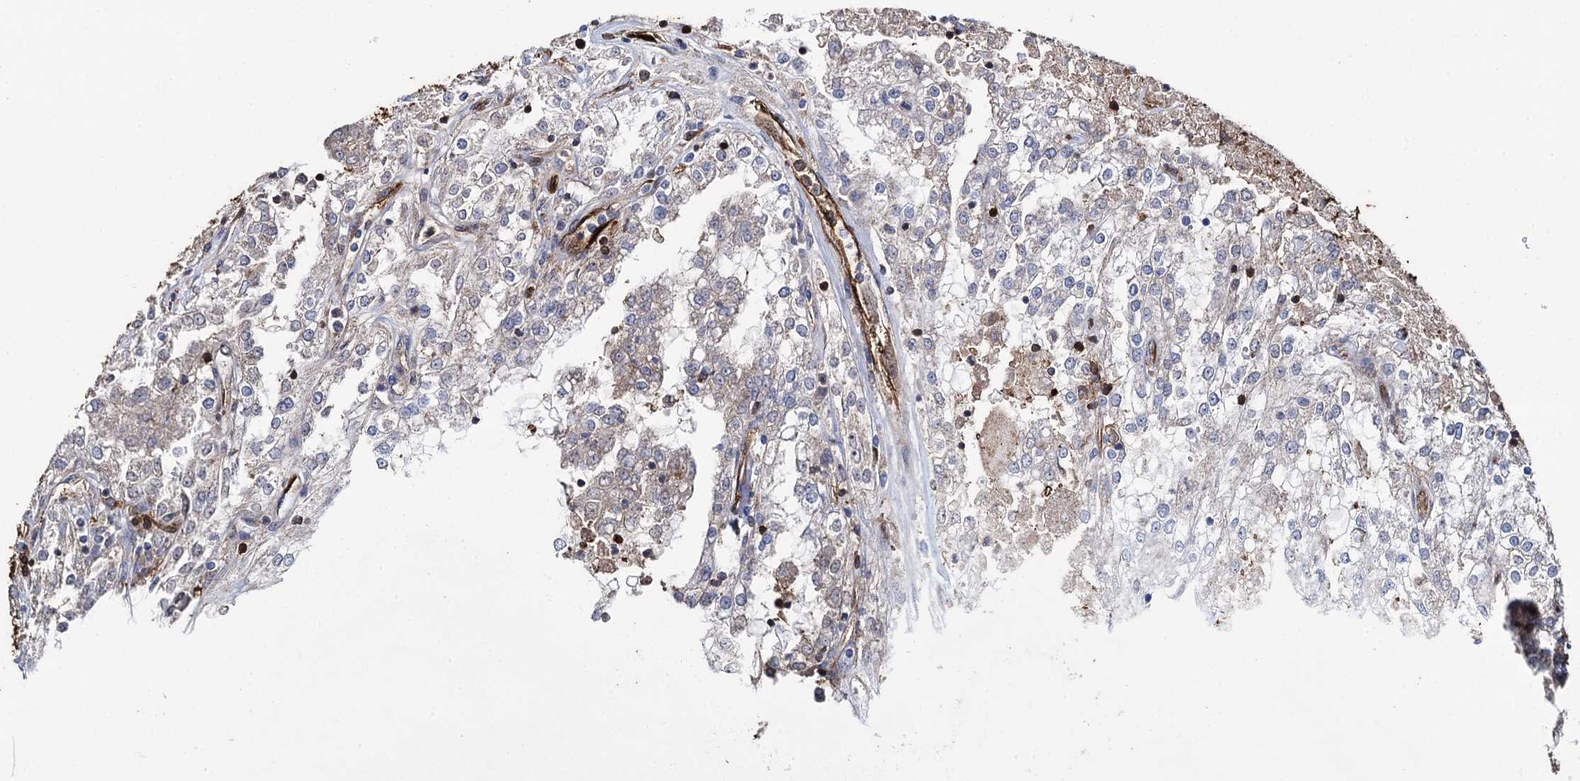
{"staining": {"intensity": "negative", "quantity": "none", "location": "none"}, "tissue": "renal cancer", "cell_type": "Tumor cells", "image_type": "cancer", "snomed": [{"axis": "morphology", "description": "Adenocarcinoma, NOS"}, {"axis": "topography", "description": "Kidney"}], "caption": "Human renal adenocarcinoma stained for a protein using immunohistochemistry (IHC) displays no staining in tumor cells.", "gene": "FABP5", "patient": {"sex": "female", "age": 52}}